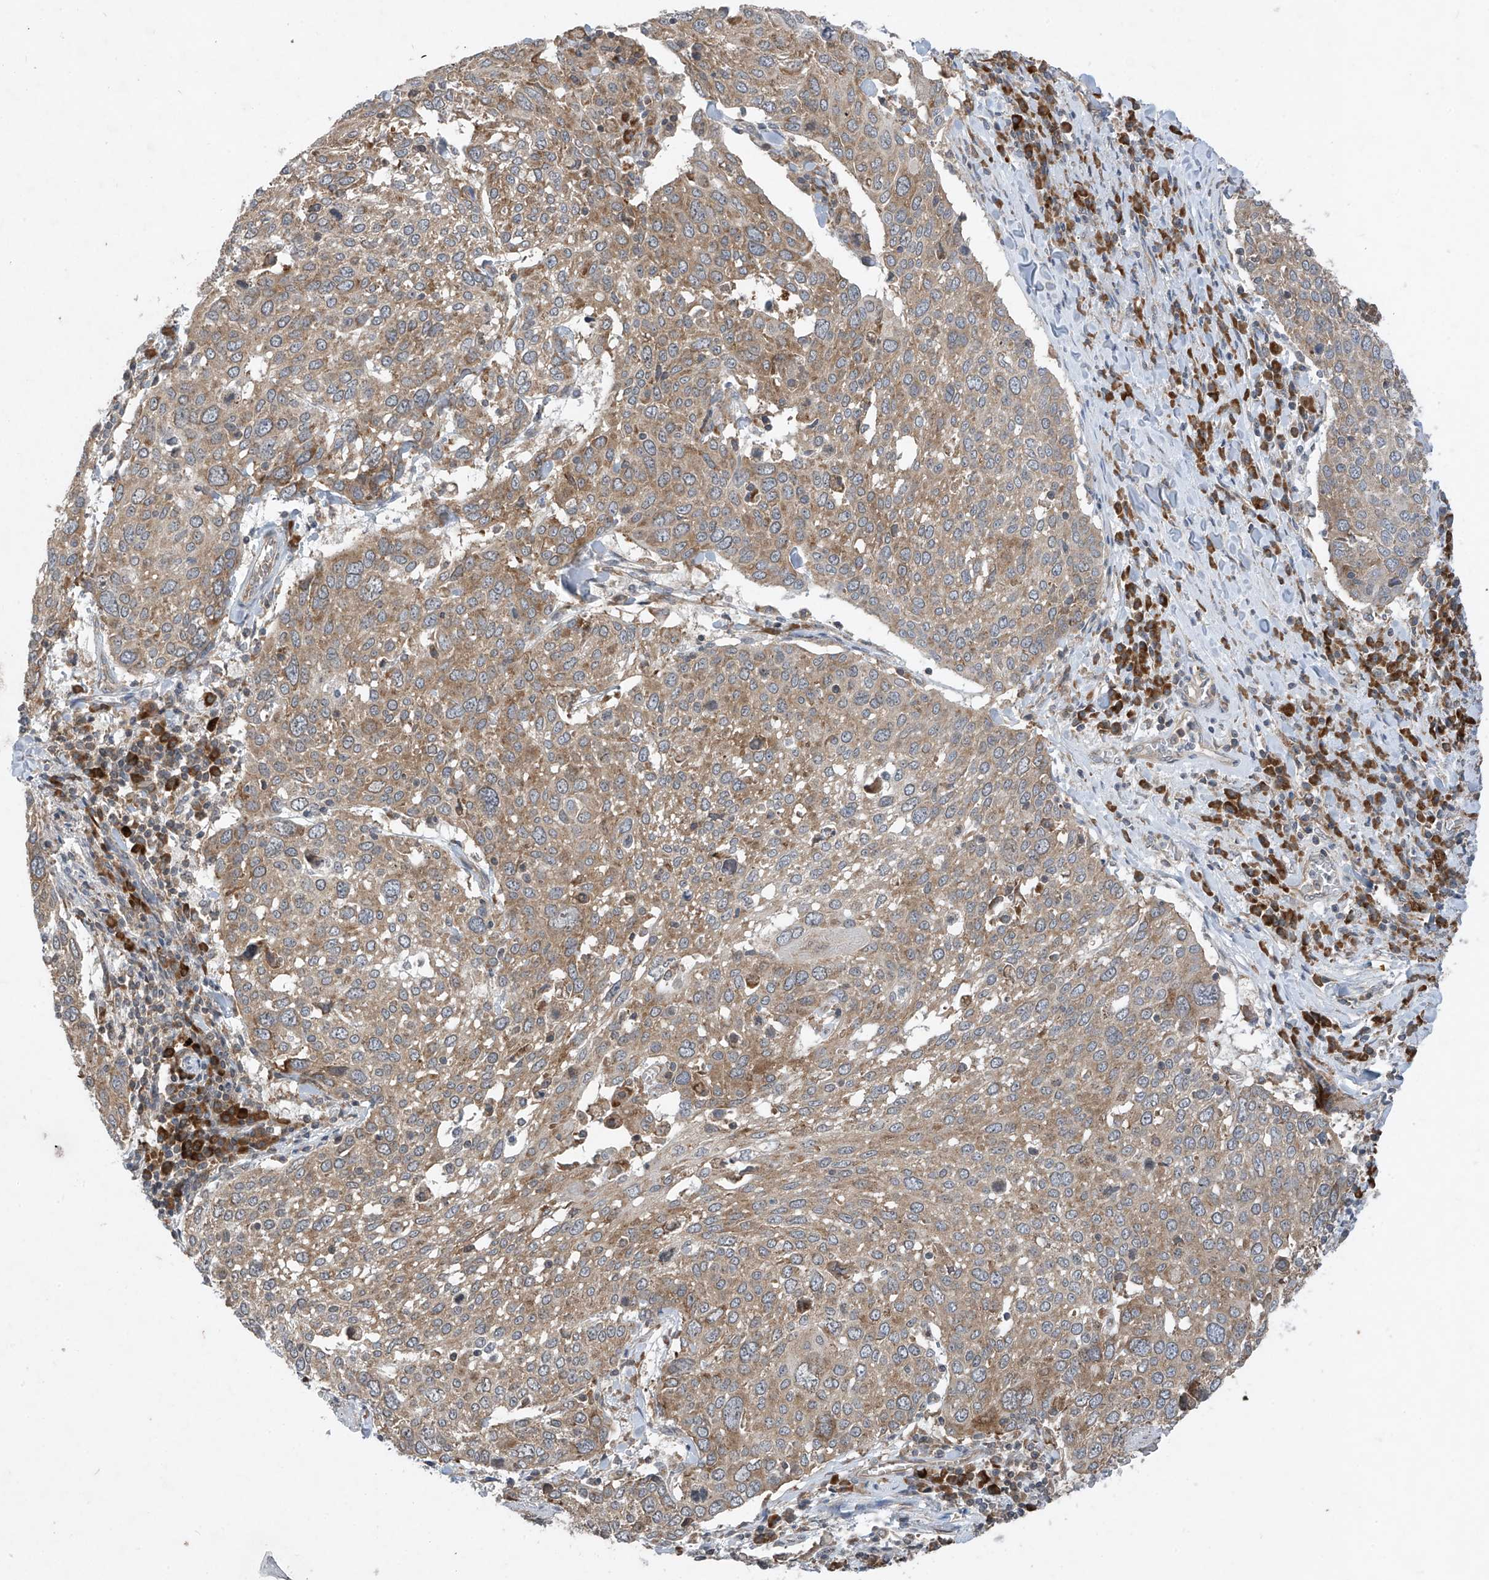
{"staining": {"intensity": "moderate", "quantity": ">75%", "location": "cytoplasmic/membranous"}, "tissue": "lung cancer", "cell_type": "Tumor cells", "image_type": "cancer", "snomed": [{"axis": "morphology", "description": "Squamous cell carcinoma, NOS"}, {"axis": "topography", "description": "Lung"}], "caption": "Protein expression analysis of human squamous cell carcinoma (lung) reveals moderate cytoplasmic/membranous staining in about >75% of tumor cells.", "gene": "RPL34", "patient": {"sex": "male", "age": 65}}